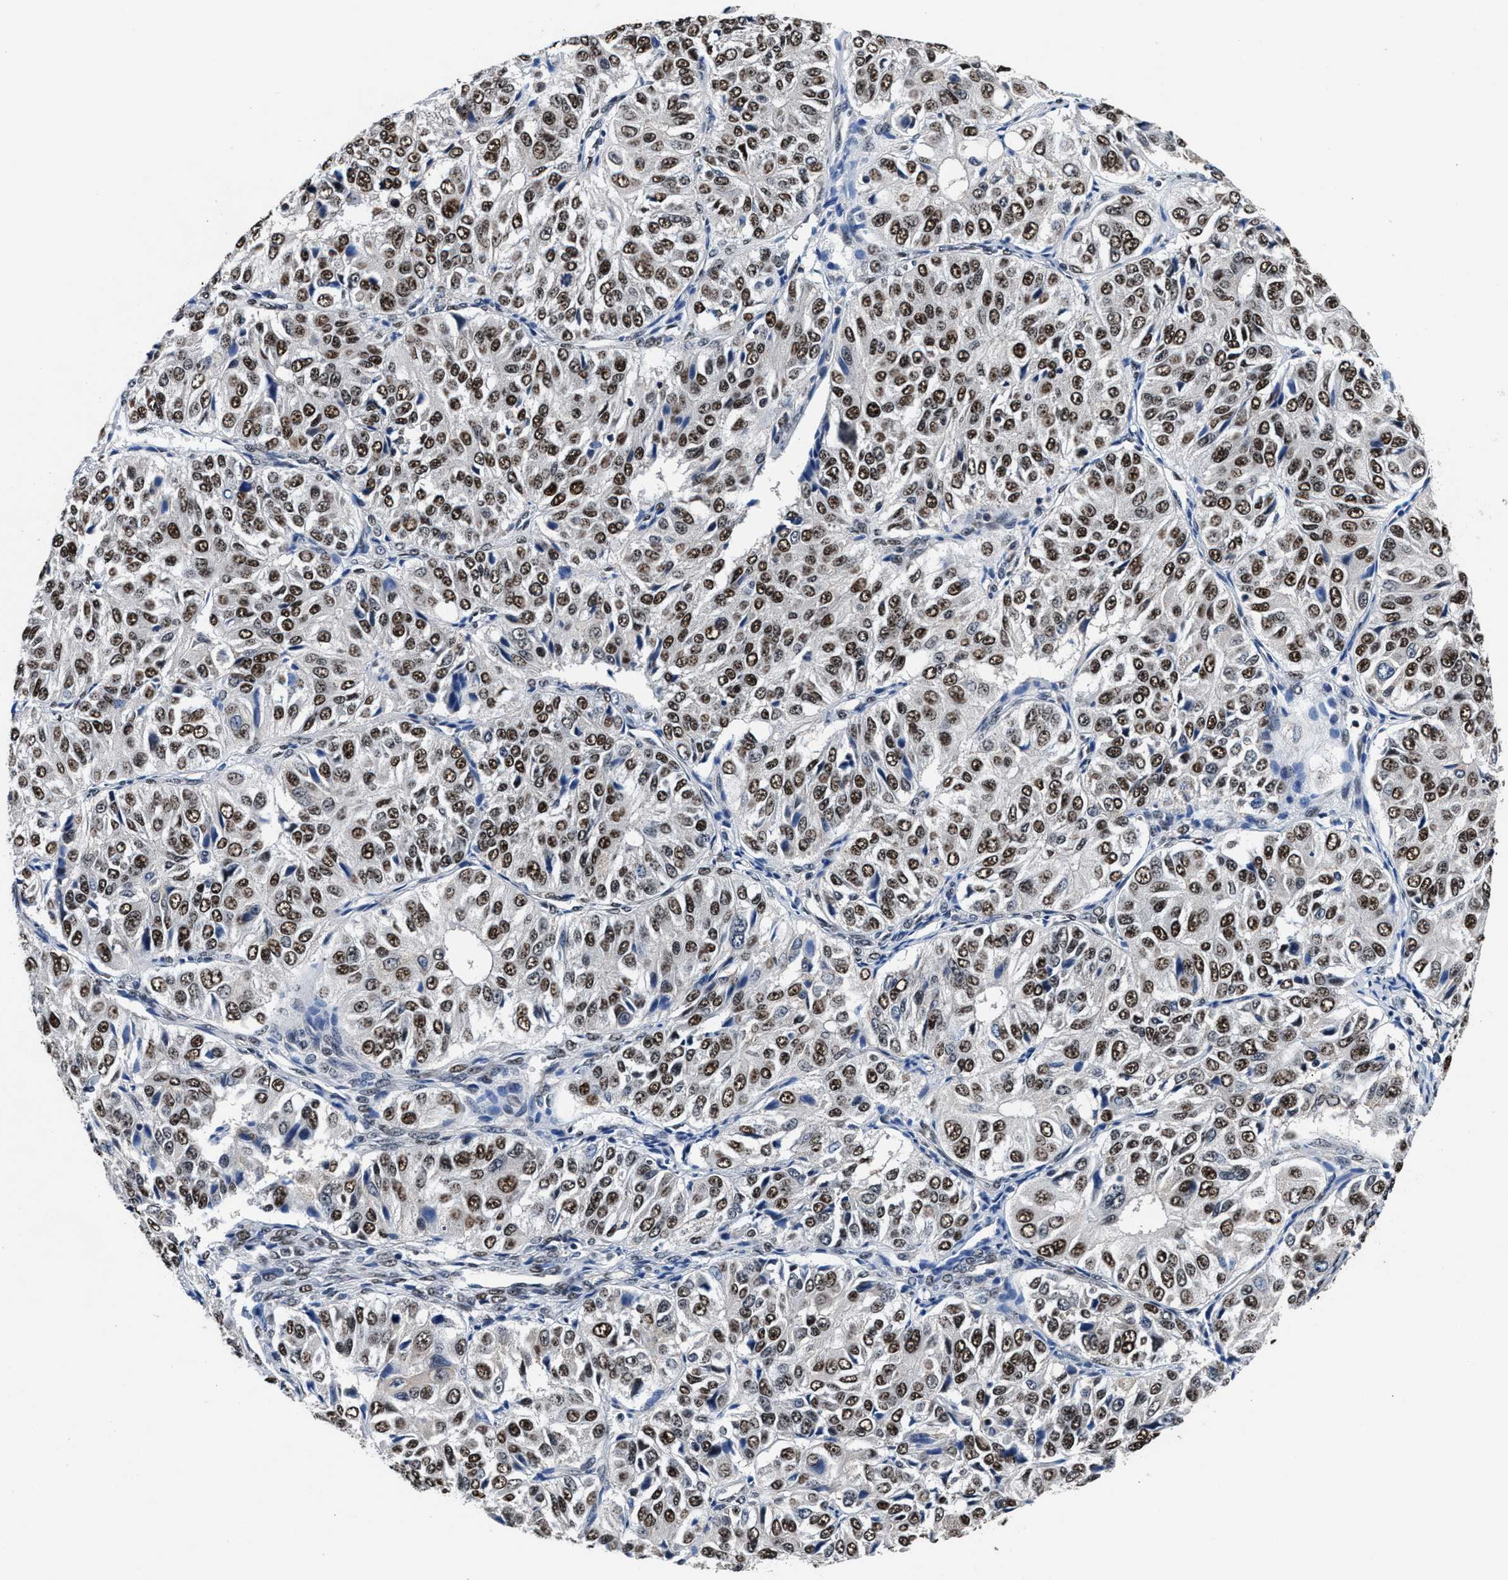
{"staining": {"intensity": "strong", "quantity": ">75%", "location": "nuclear"}, "tissue": "ovarian cancer", "cell_type": "Tumor cells", "image_type": "cancer", "snomed": [{"axis": "morphology", "description": "Carcinoma, endometroid"}, {"axis": "topography", "description": "Ovary"}], "caption": "Ovarian endometroid carcinoma was stained to show a protein in brown. There is high levels of strong nuclear expression in about >75% of tumor cells.", "gene": "USP16", "patient": {"sex": "female", "age": 51}}